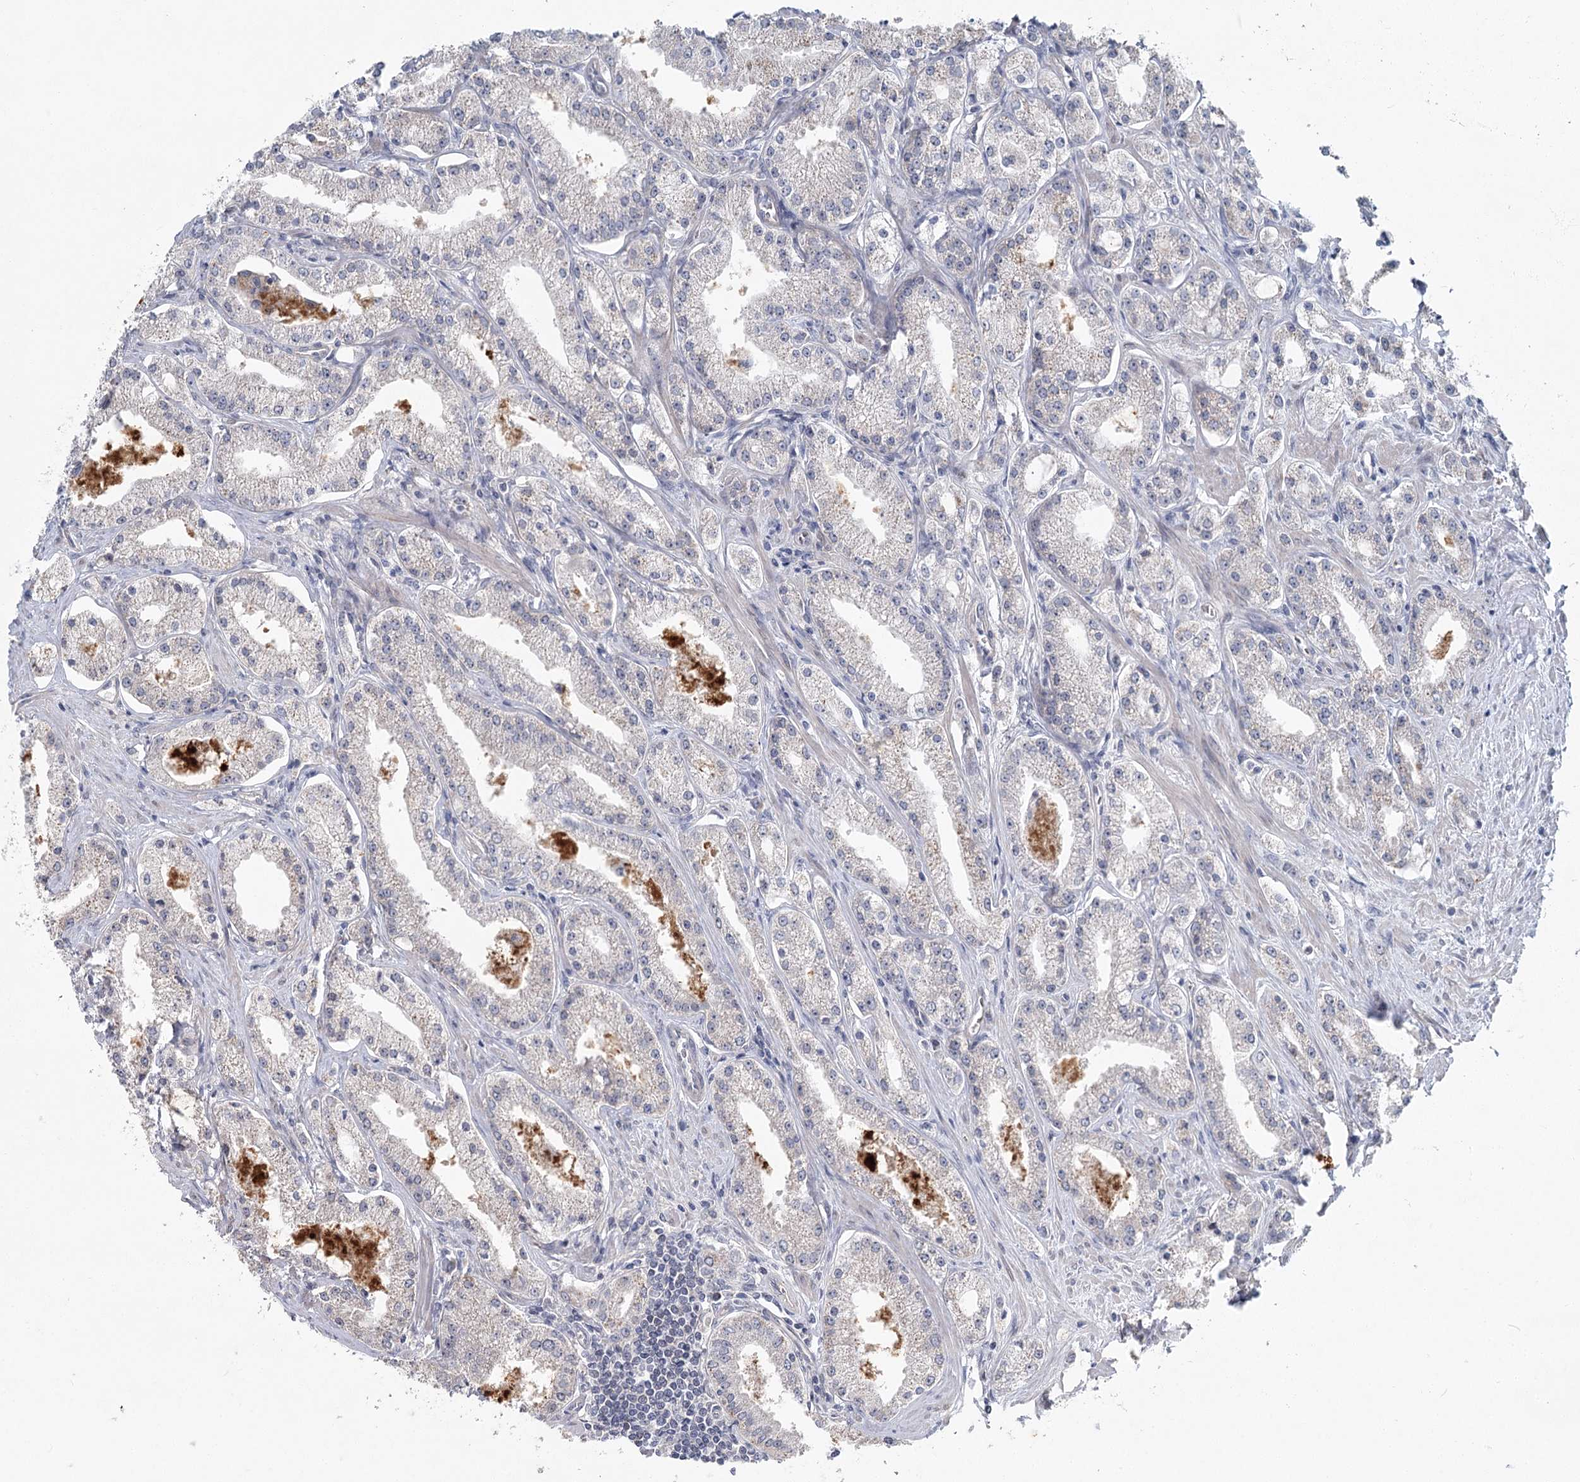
{"staining": {"intensity": "negative", "quantity": "none", "location": "none"}, "tissue": "prostate cancer", "cell_type": "Tumor cells", "image_type": "cancer", "snomed": [{"axis": "morphology", "description": "Adenocarcinoma, Low grade"}, {"axis": "topography", "description": "Prostate"}], "caption": "A micrograph of low-grade adenocarcinoma (prostate) stained for a protein exhibits no brown staining in tumor cells.", "gene": "SPINK13", "patient": {"sex": "male", "age": 69}}